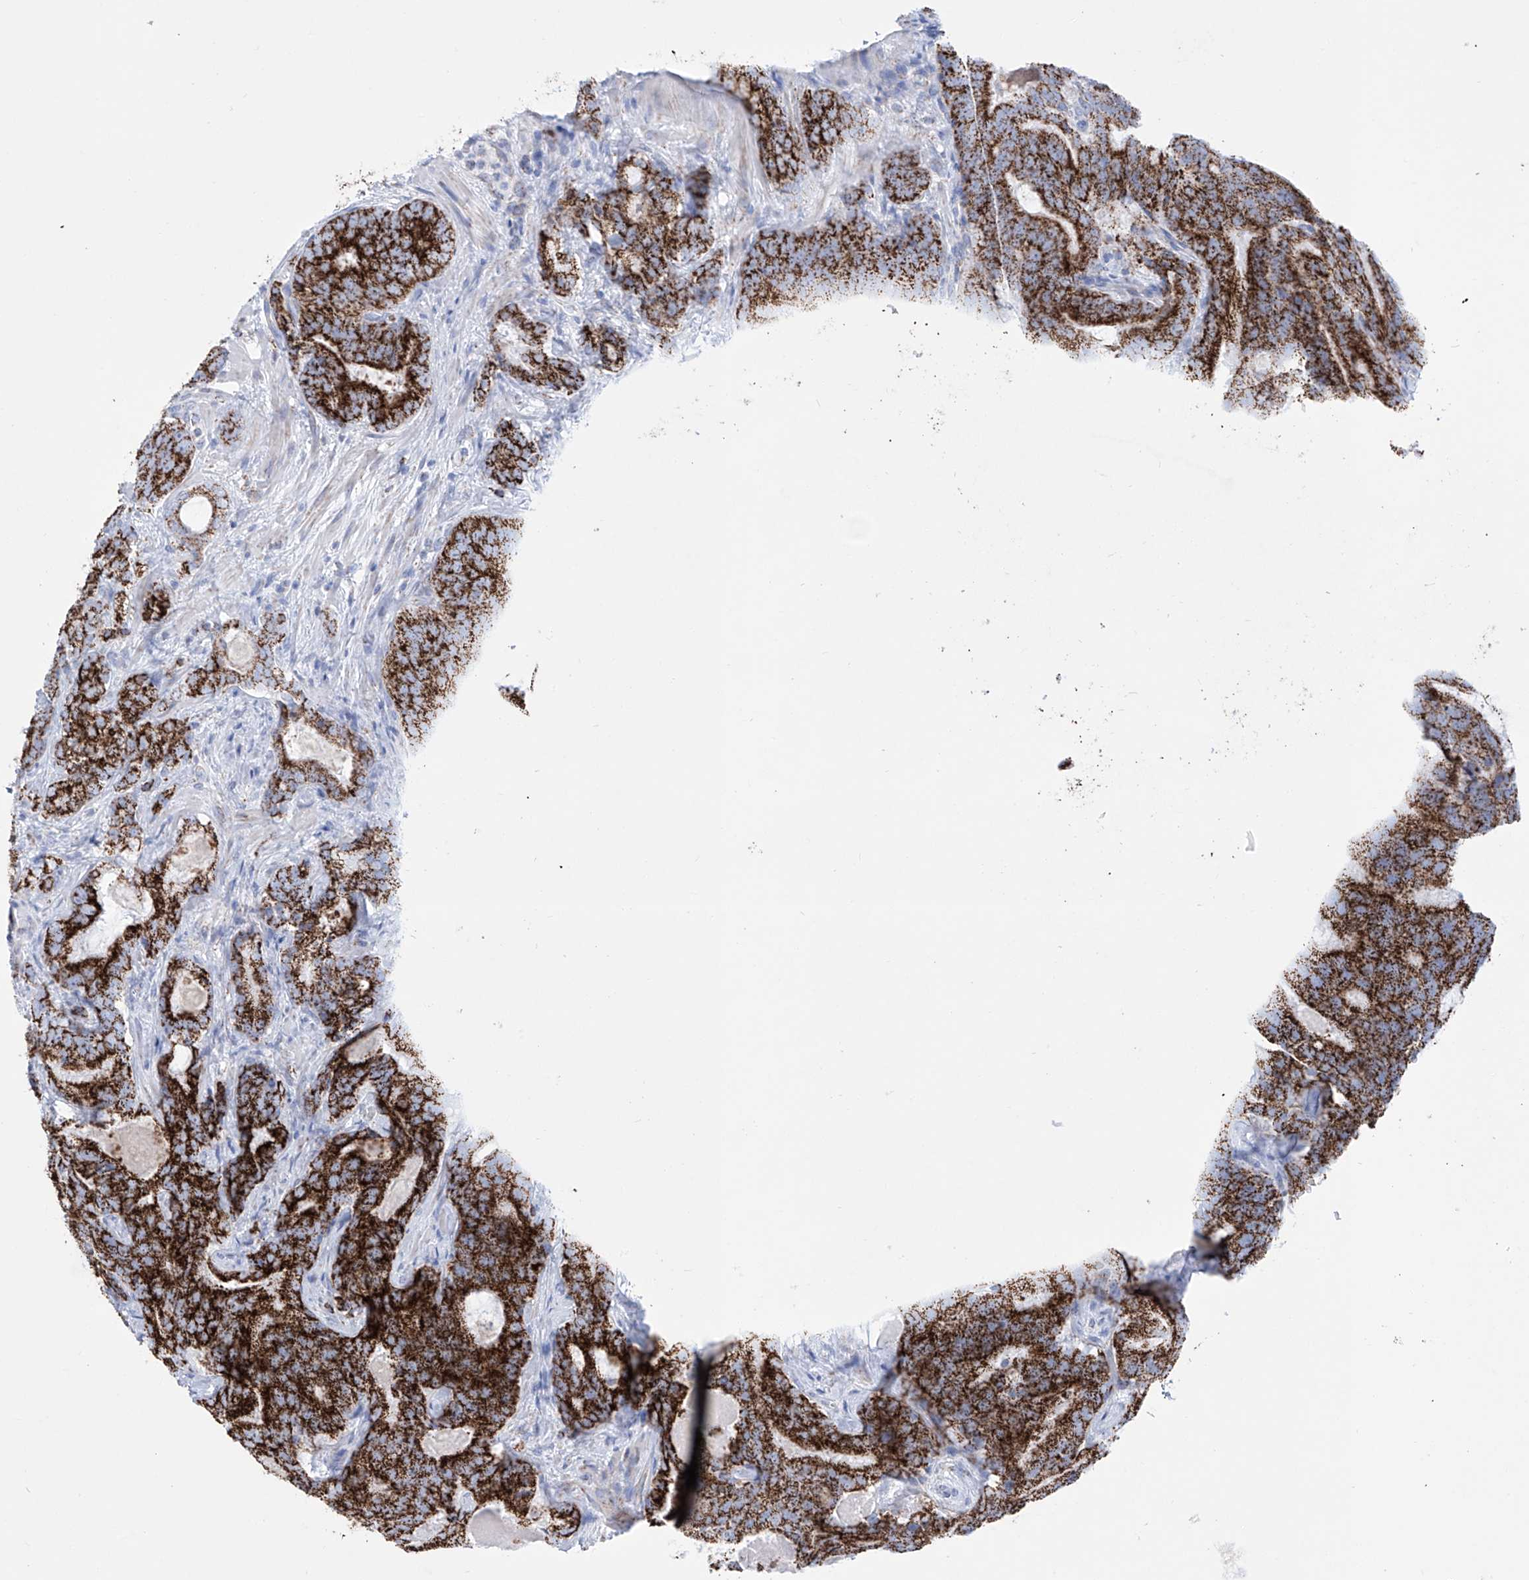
{"staining": {"intensity": "strong", "quantity": ">75%", "location": "cytoplasmic/membranous"}, "tissue": "prostate cancer", "cell_type": "Tumor cells", "image_type": "cancer", "snomed": [{"axis": "morphology", "description": "Adenocarcinoma, High grade"}, {"axis": "topography", "description": "Prostate"}], "caption": "An image of human adenocarcinoma (high-grade) (prostate) stained for a protein demonstrates strong cytoplasmic/membranous brown staining in tumor cells. The staining is performed using DAB (3,3'-diaminobenzidine) brown chromogen to label protein expression. The nuclei are counter-stained blue using hematoxylin.", "gene": "ALDH6A1", "patient": {"sex": "male", "age": 66}}